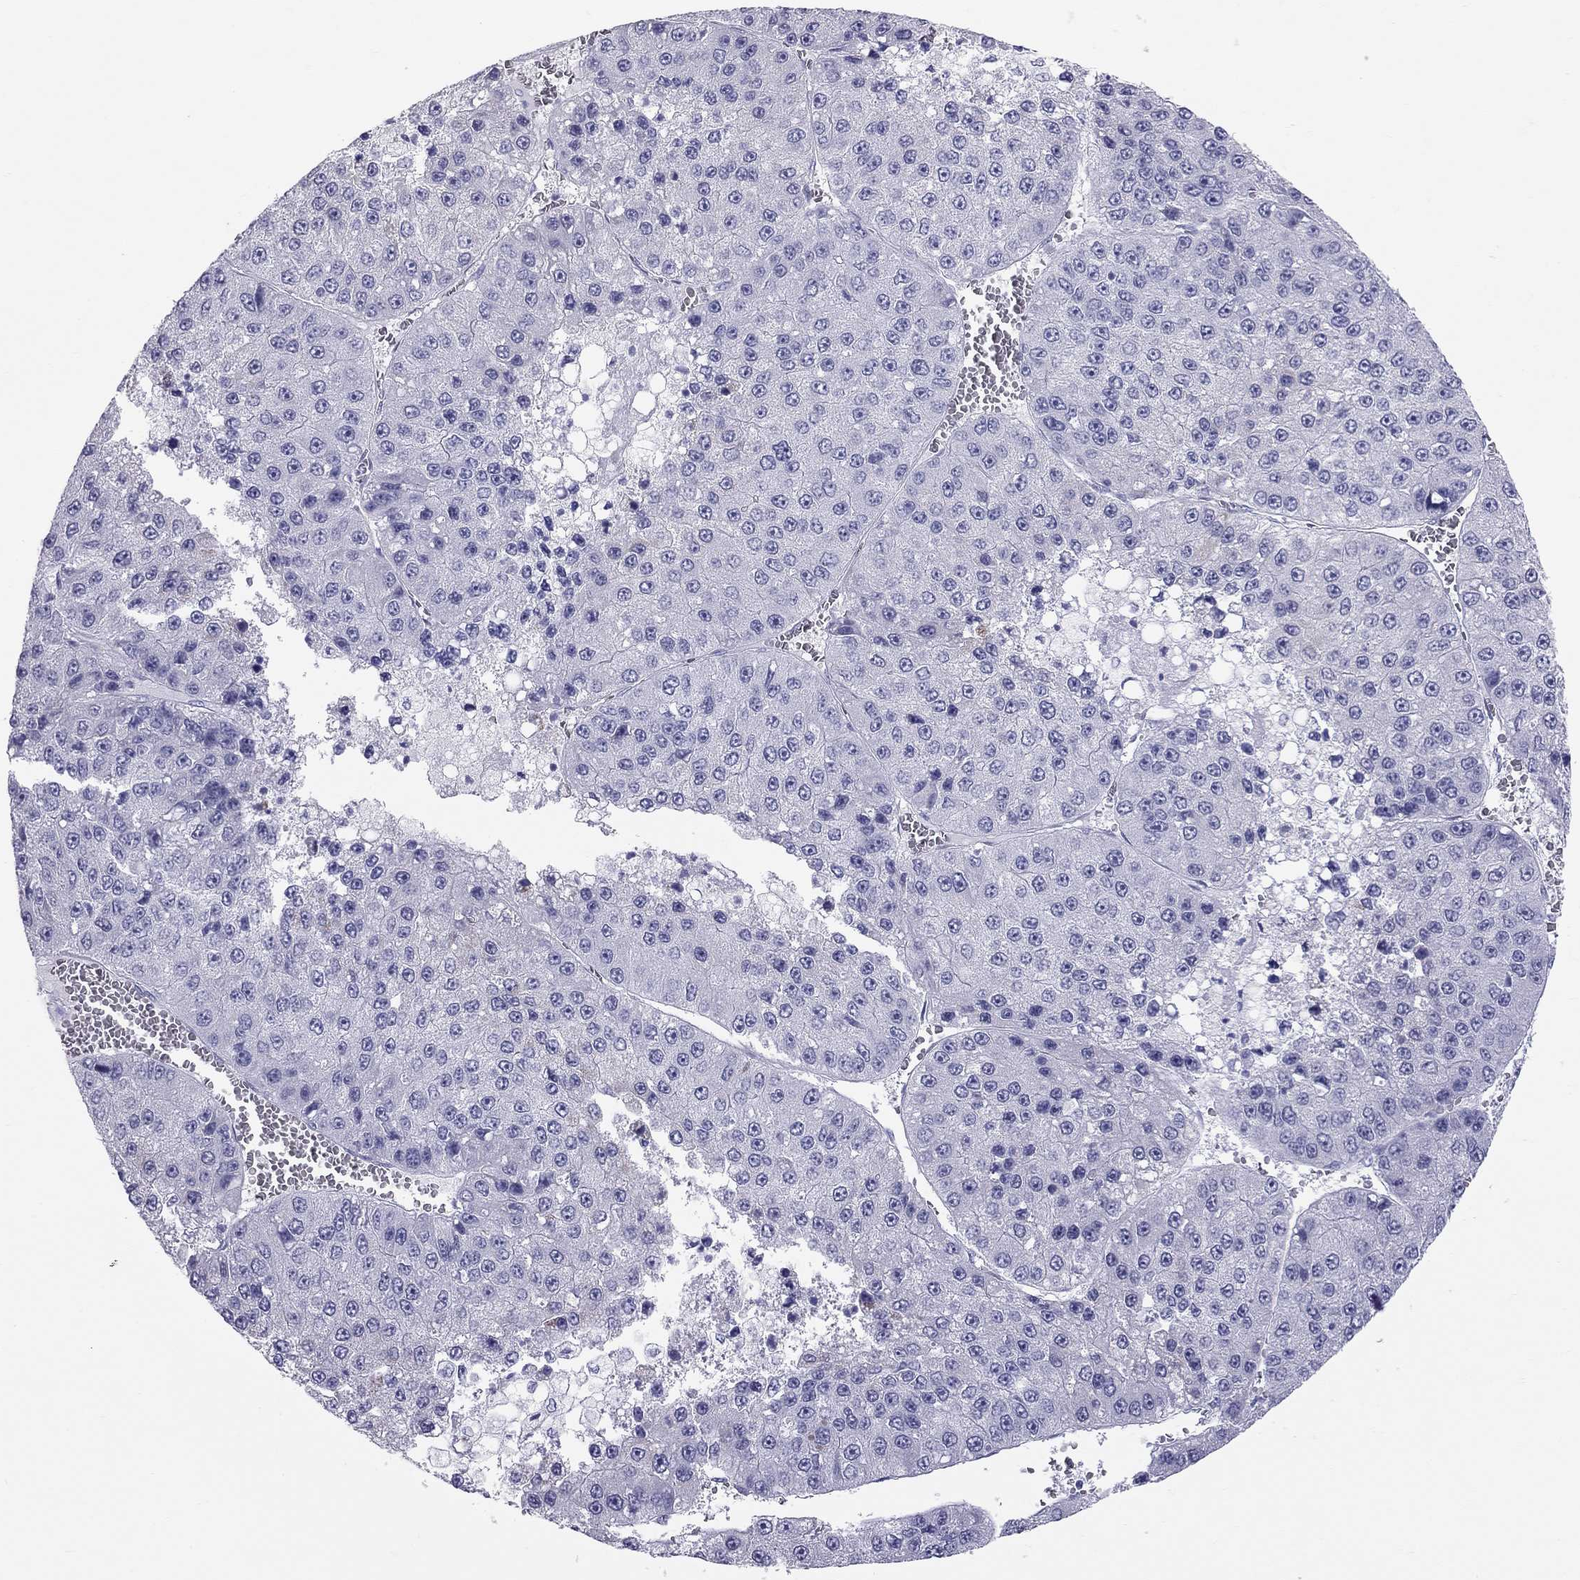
{"staining": {"intensity": "negative", "quantity": "none", "location": "none"}, "tissue": "liver cancer", "cell_type": "Tumor cells", "image_type": "cancer", "snomed": [{"axis": "morphology", "description": "Carcinoma, Hepatocellular, NOS"}, {"axis": "topography", "description": "Liver"}], "caption": "Immunohistochemistry (IHC) micrograph of neoplastic tissue: liver cancer stained with DAB (3,3'-diaminobenzidine) exhibits no significant protein staining in tumor cells.", "gene": "TRPM3", "patient": {"sex": "female", "age": 73}}